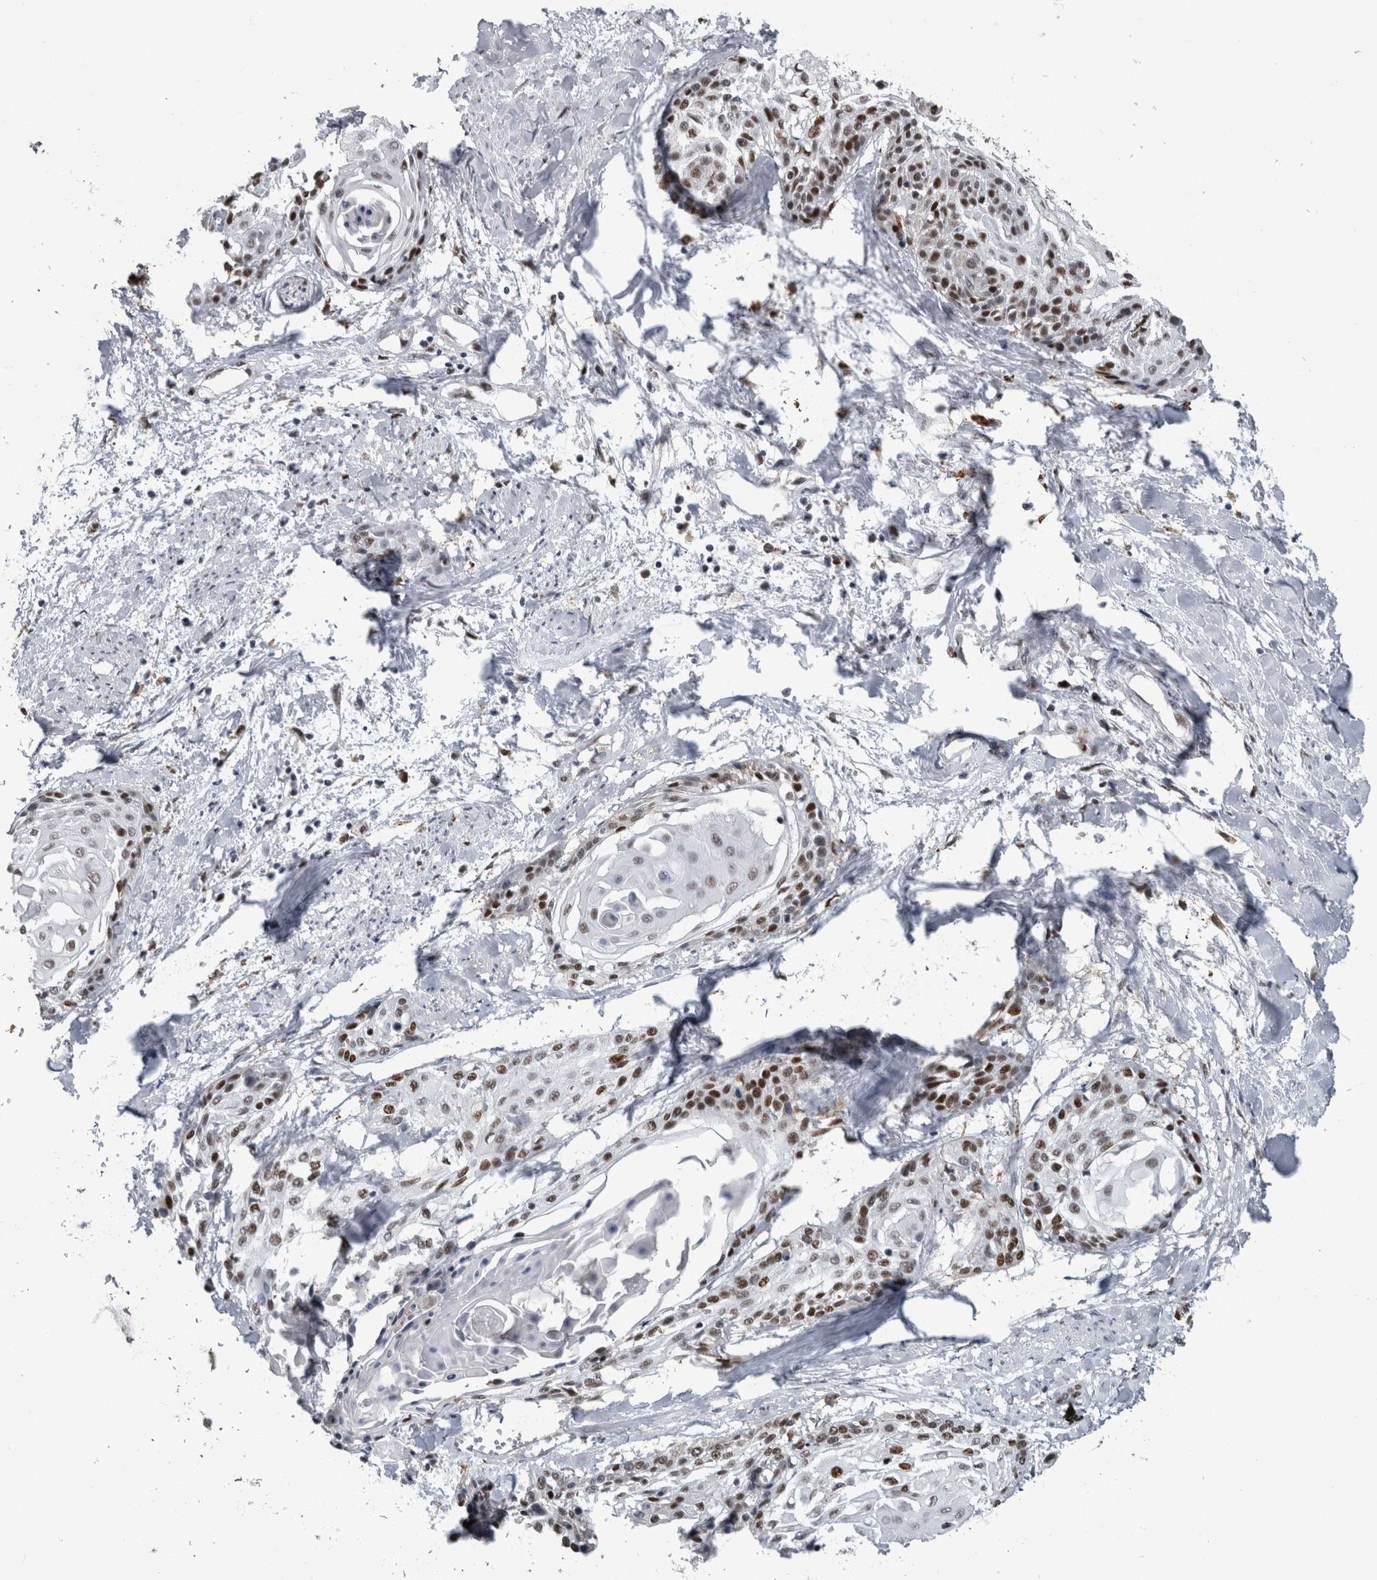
{"staining": {"intensity": "strong", "quantity": ">75%", "location": "nuclear"}, "tissue": "cervical cancer", "cell_type": "Tumor cells", "image_type": "cancer", "snomed": [{"axis": "morphology", "description": "Squamous cell carcinoma, NOS"}, {"axis": "topography", "description": "Cervix"}], "caption": "DAB (3,3'-diaminobenzidine) immunohistochemical staining of human cervical cancer exhibits strong nuclear protein expression in approximately >75% of tumor cells.", "gene": "POLD2", "patient": {"sex": "female", "age": 57}}